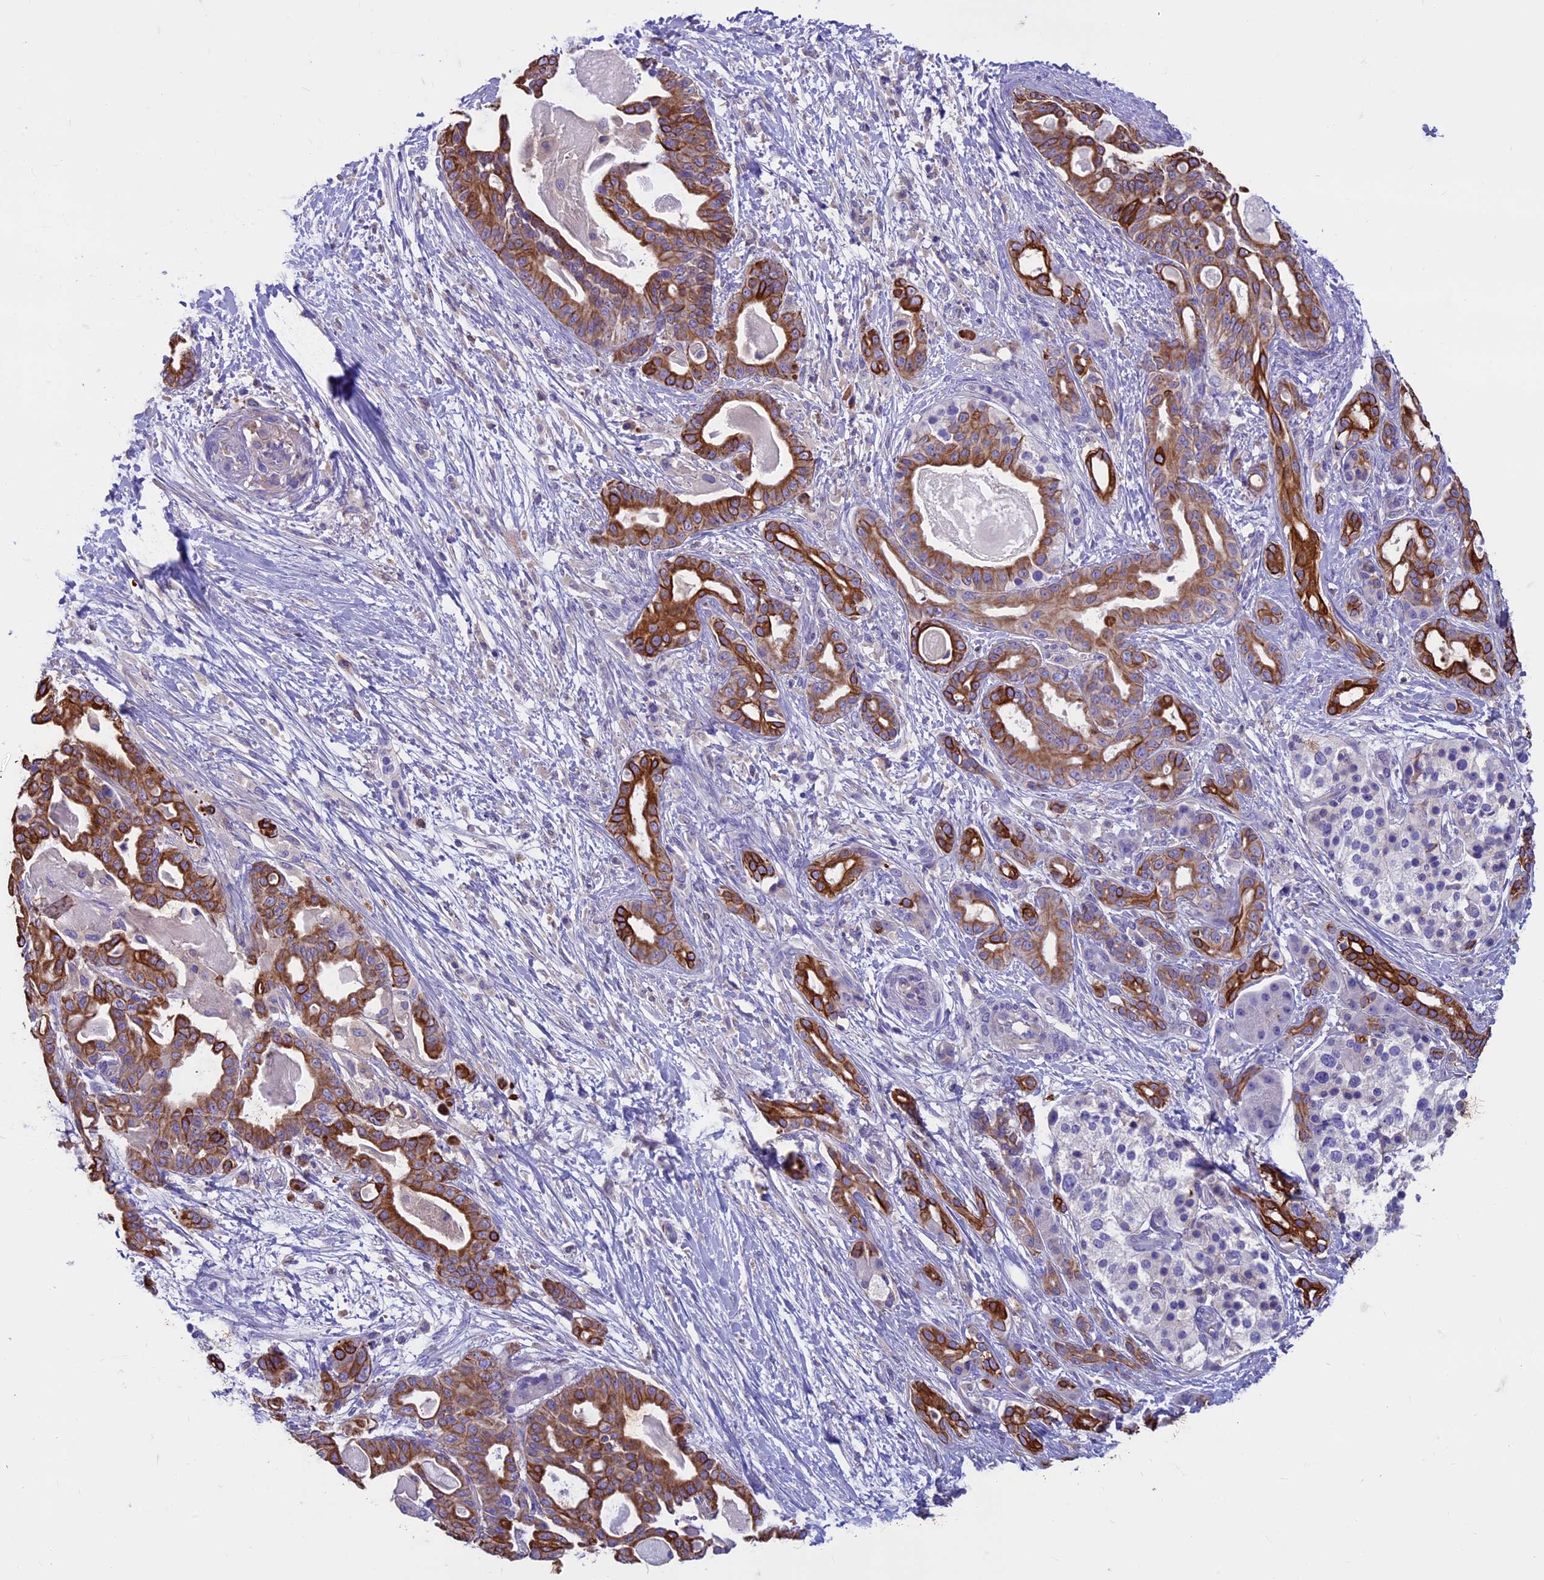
{"staining": {"intensity": "strong", "quantity": "25%-75%", "location": "cytoplasmic/membranous"}, "tissue": "pancreatic cancer", "cell_type": "Tumor cells", "image_type": "cancer", "snomed": [{"axis": "morphology", "description": "Adenocarcinoma, NOS"}, {"axis": "topography", "description": "Pancreas"}], "caption": "The image shows staining of pancreatic adenocarcinoma, revealing strong cytoplasmic/membranous protein positivity (brown color) within tumor cells.", "gene": "CDAN1", "patient": {"sex": "male", "age": 63}}